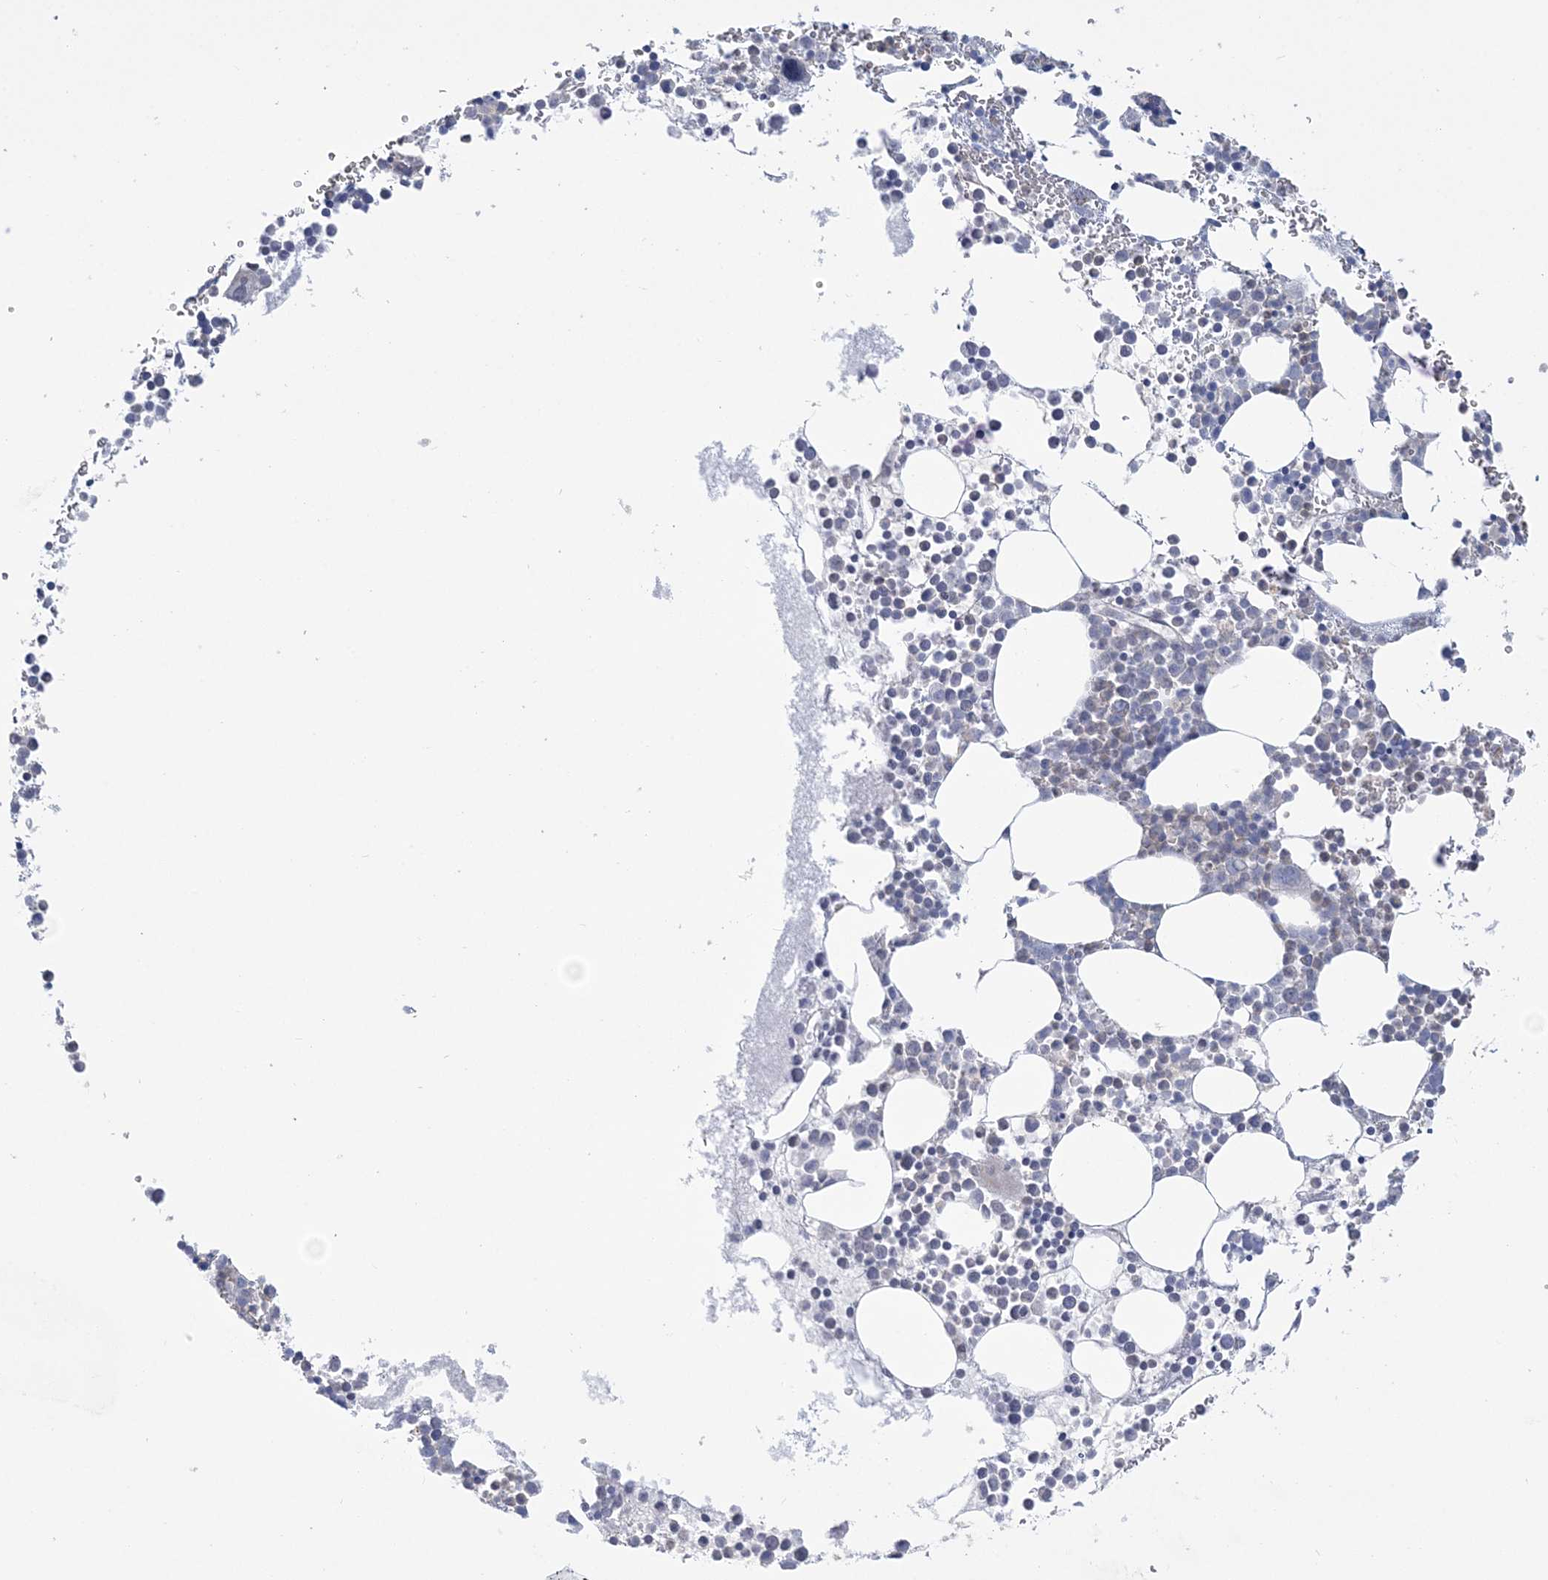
{"staining": {"intensity": "negative", "quantity": "none", "location": "none"}, "tissue": "bone marrow", "cell_type": "Hematopoietic cells", "image_type": "normal", "snomed": [{"axis": "morphology", "description": "Normal tissue, NOS"}, {"axis": "topography", "description": "Bone marrow"}], "caption": "This is an immunohistochemistry micrograph of benign human bone marrow. There is no staining in hematopoietic cells.", "gene": "FARSB", "patient": {"sex": "female", "age": 78}}